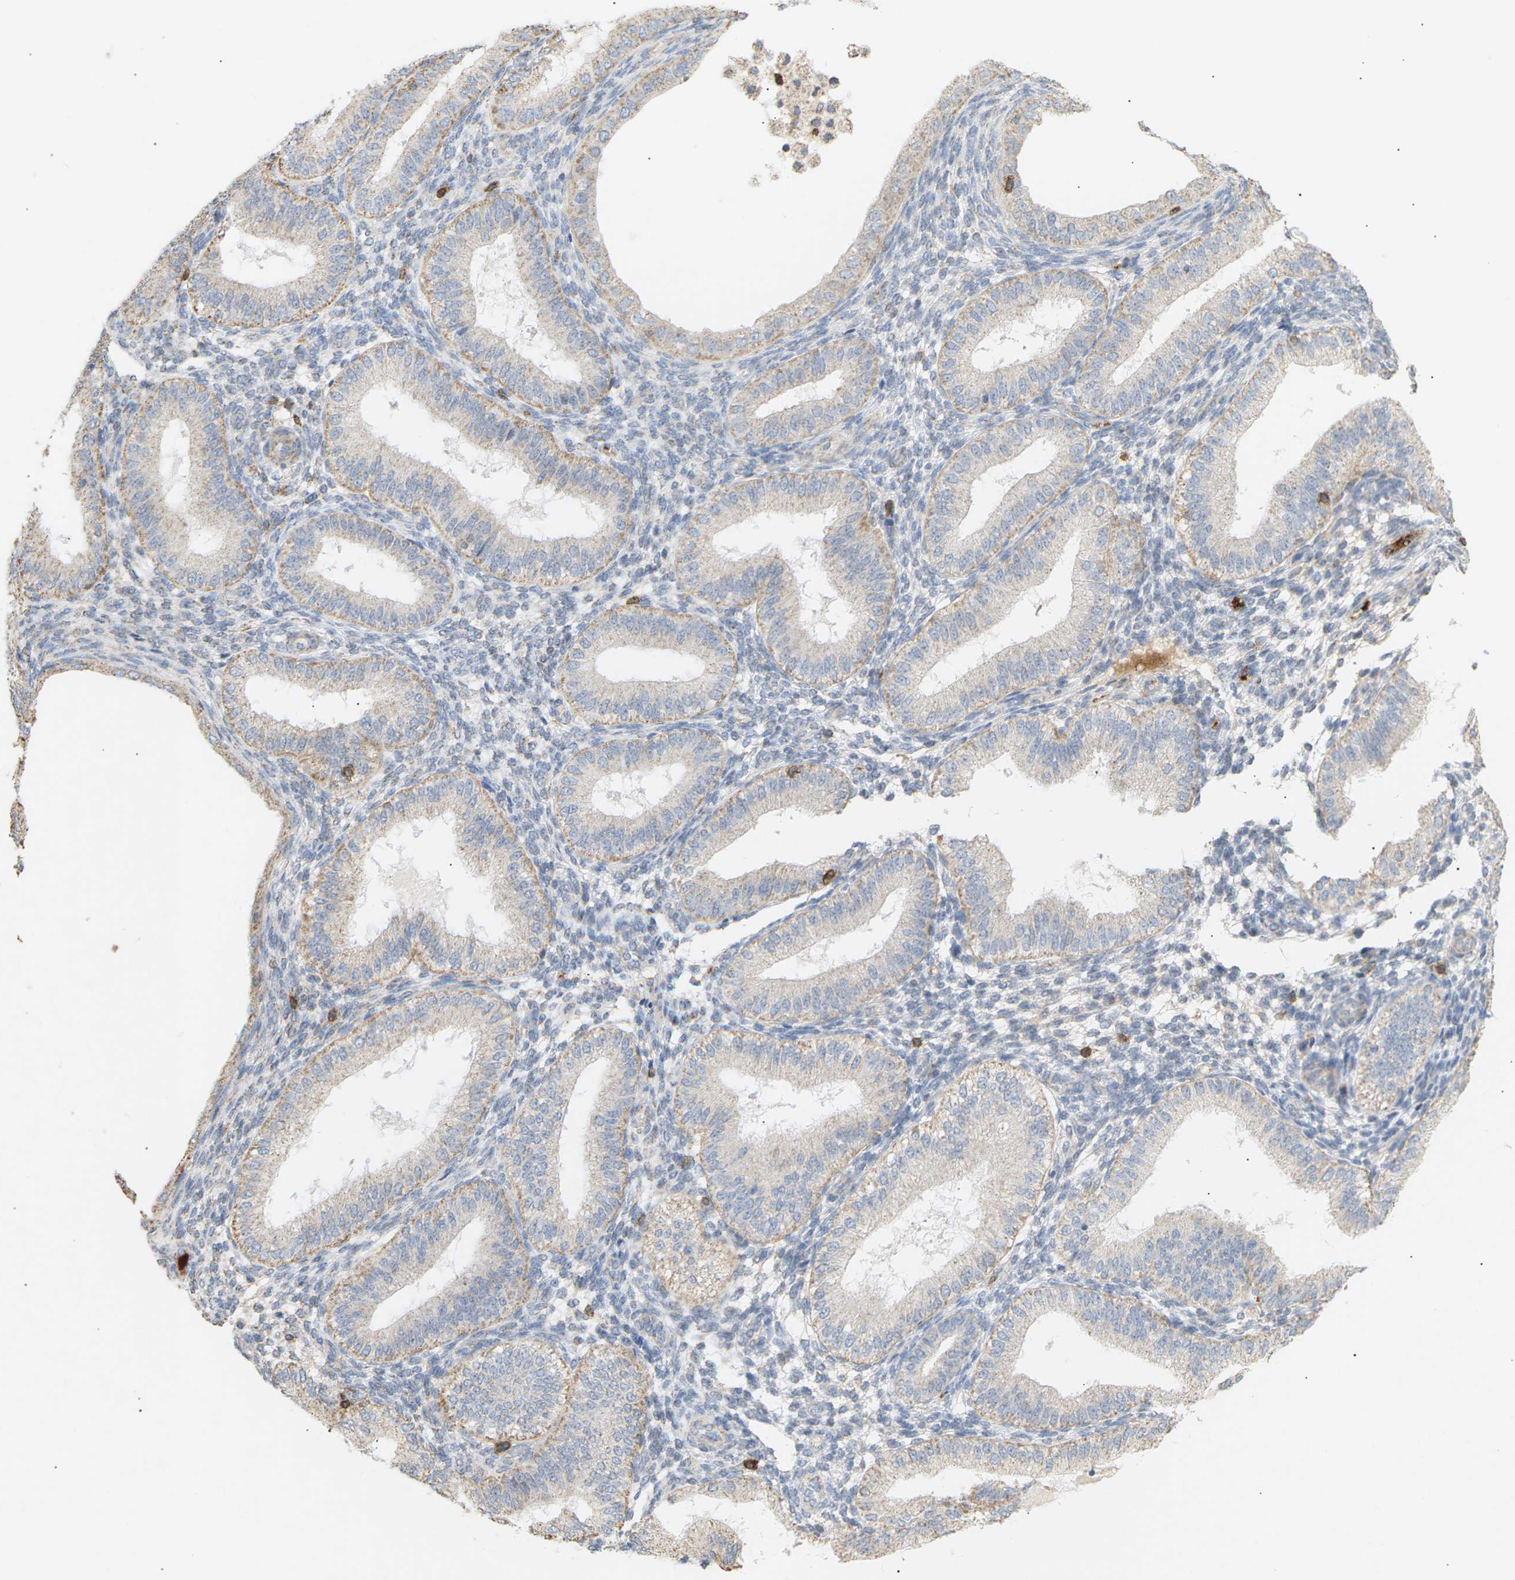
{"staining": {"intensity": "moderate", "quantity": "<25%", "location": "cytoplasmic/membranous"}, "tissue": "endometrium", "cell_type": "Cells in endometrial stroma", "image_type": "normal", "snomed": [{"axis": "morphology", "description": "Normal tissue, NOS"}, {"axis": "topography", "description": "Endometrium"}], "caption": "This image demonstrates immunohistochemistry staining of normal human endometrium, with low moderate cytoplasmic/membranous positivity in about <25% of cells in endometrial stroma.", "gene": "LIME1", "patient": {"sex": "female", "age": 39}}